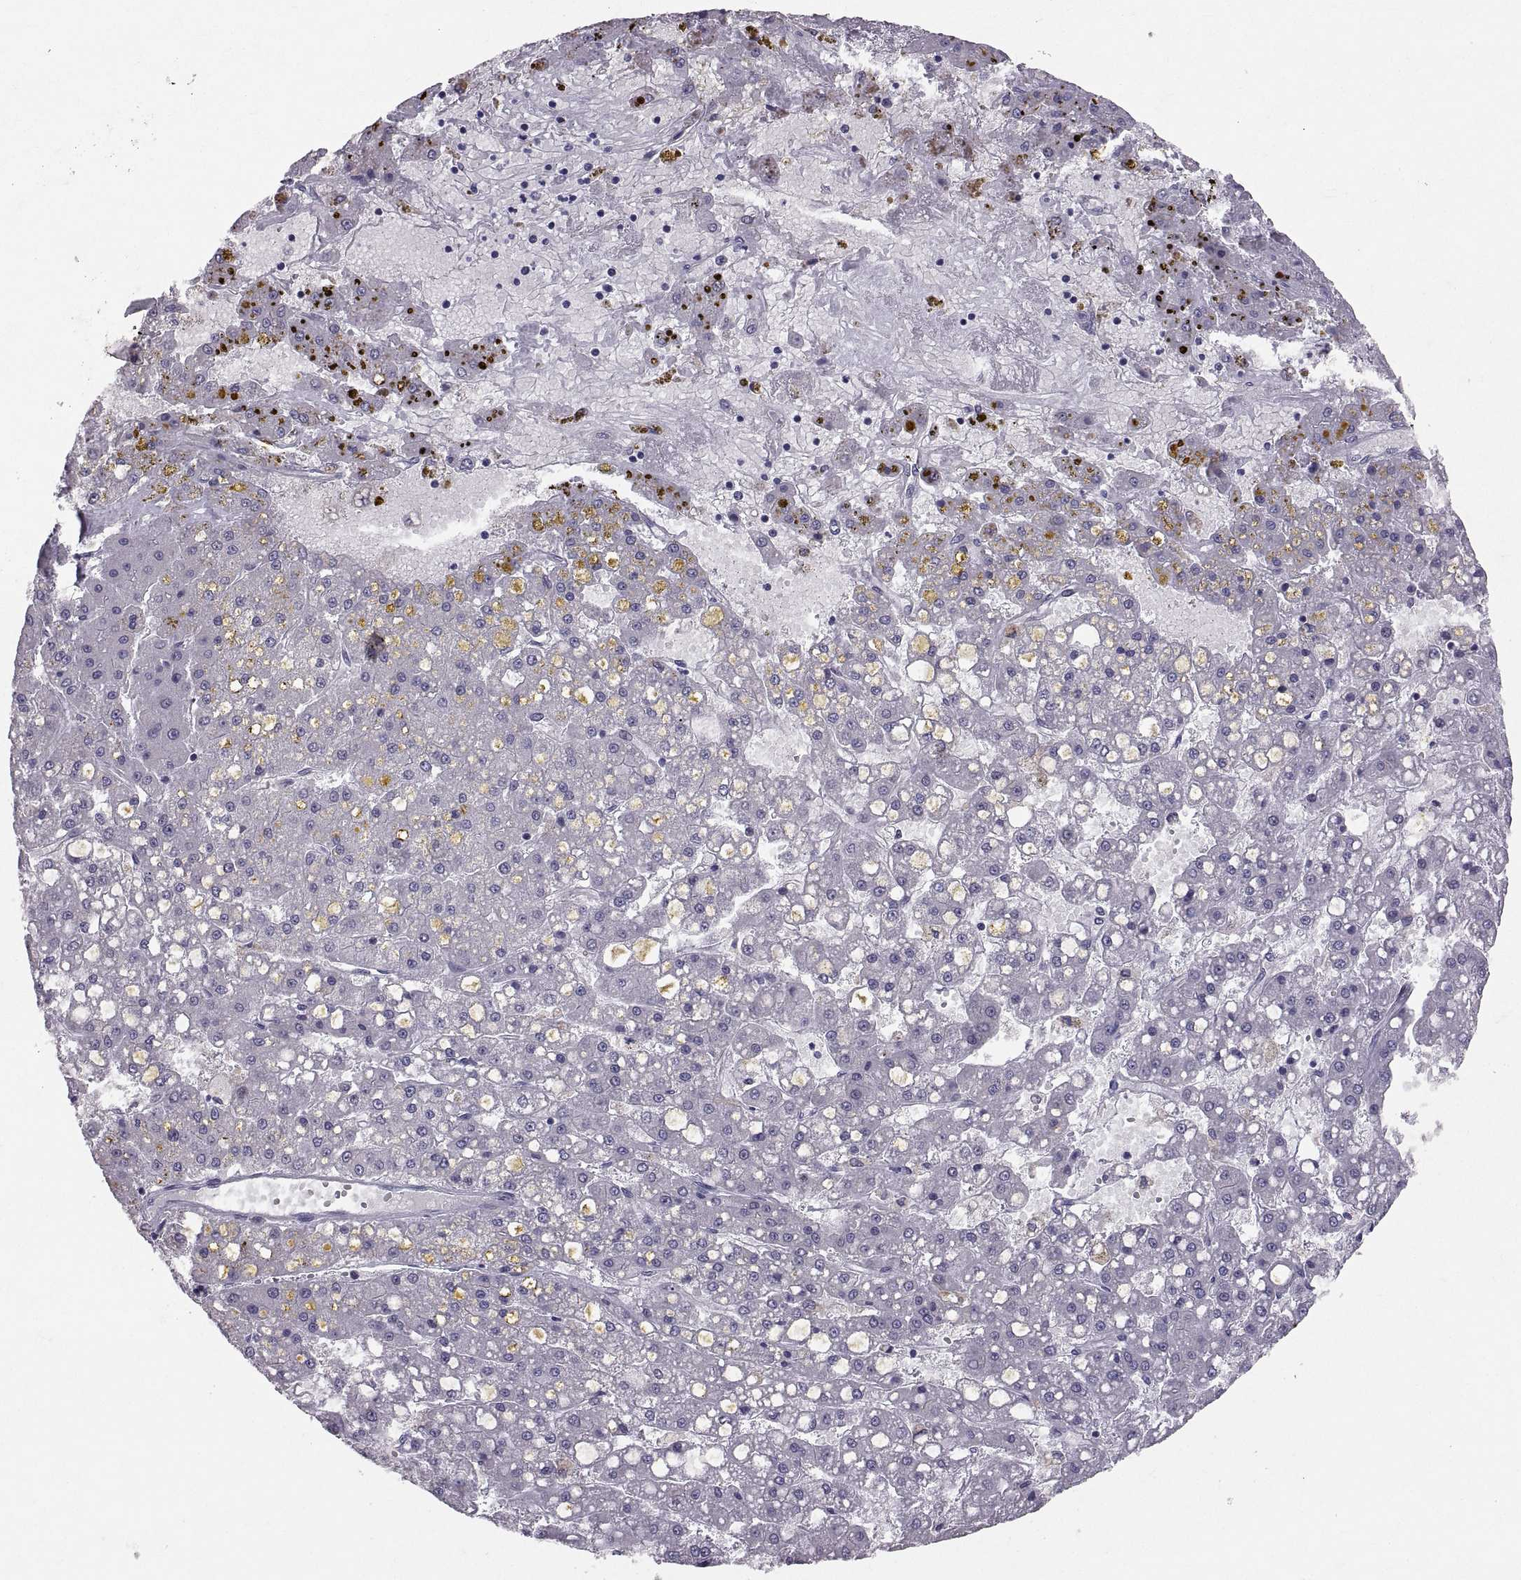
{"staining": {"intensity": "negative", "quantity": "none", "location": "none"}, "tissue": "liver cancer", "cell_type": "Tumor cells", "image_type": "cancer", "snomed": [{"axis": "morphology", "description": "Carcinoma, Hepatocellular, NOS"}, {"axis": "topography", "description": "Liver"}], "caption": "A micrograph of liver cancer stained for a protein exhibits no brown staining in tumor cells.", "gene": "PTN", "patient": {"sex": "male", "age": 67}}